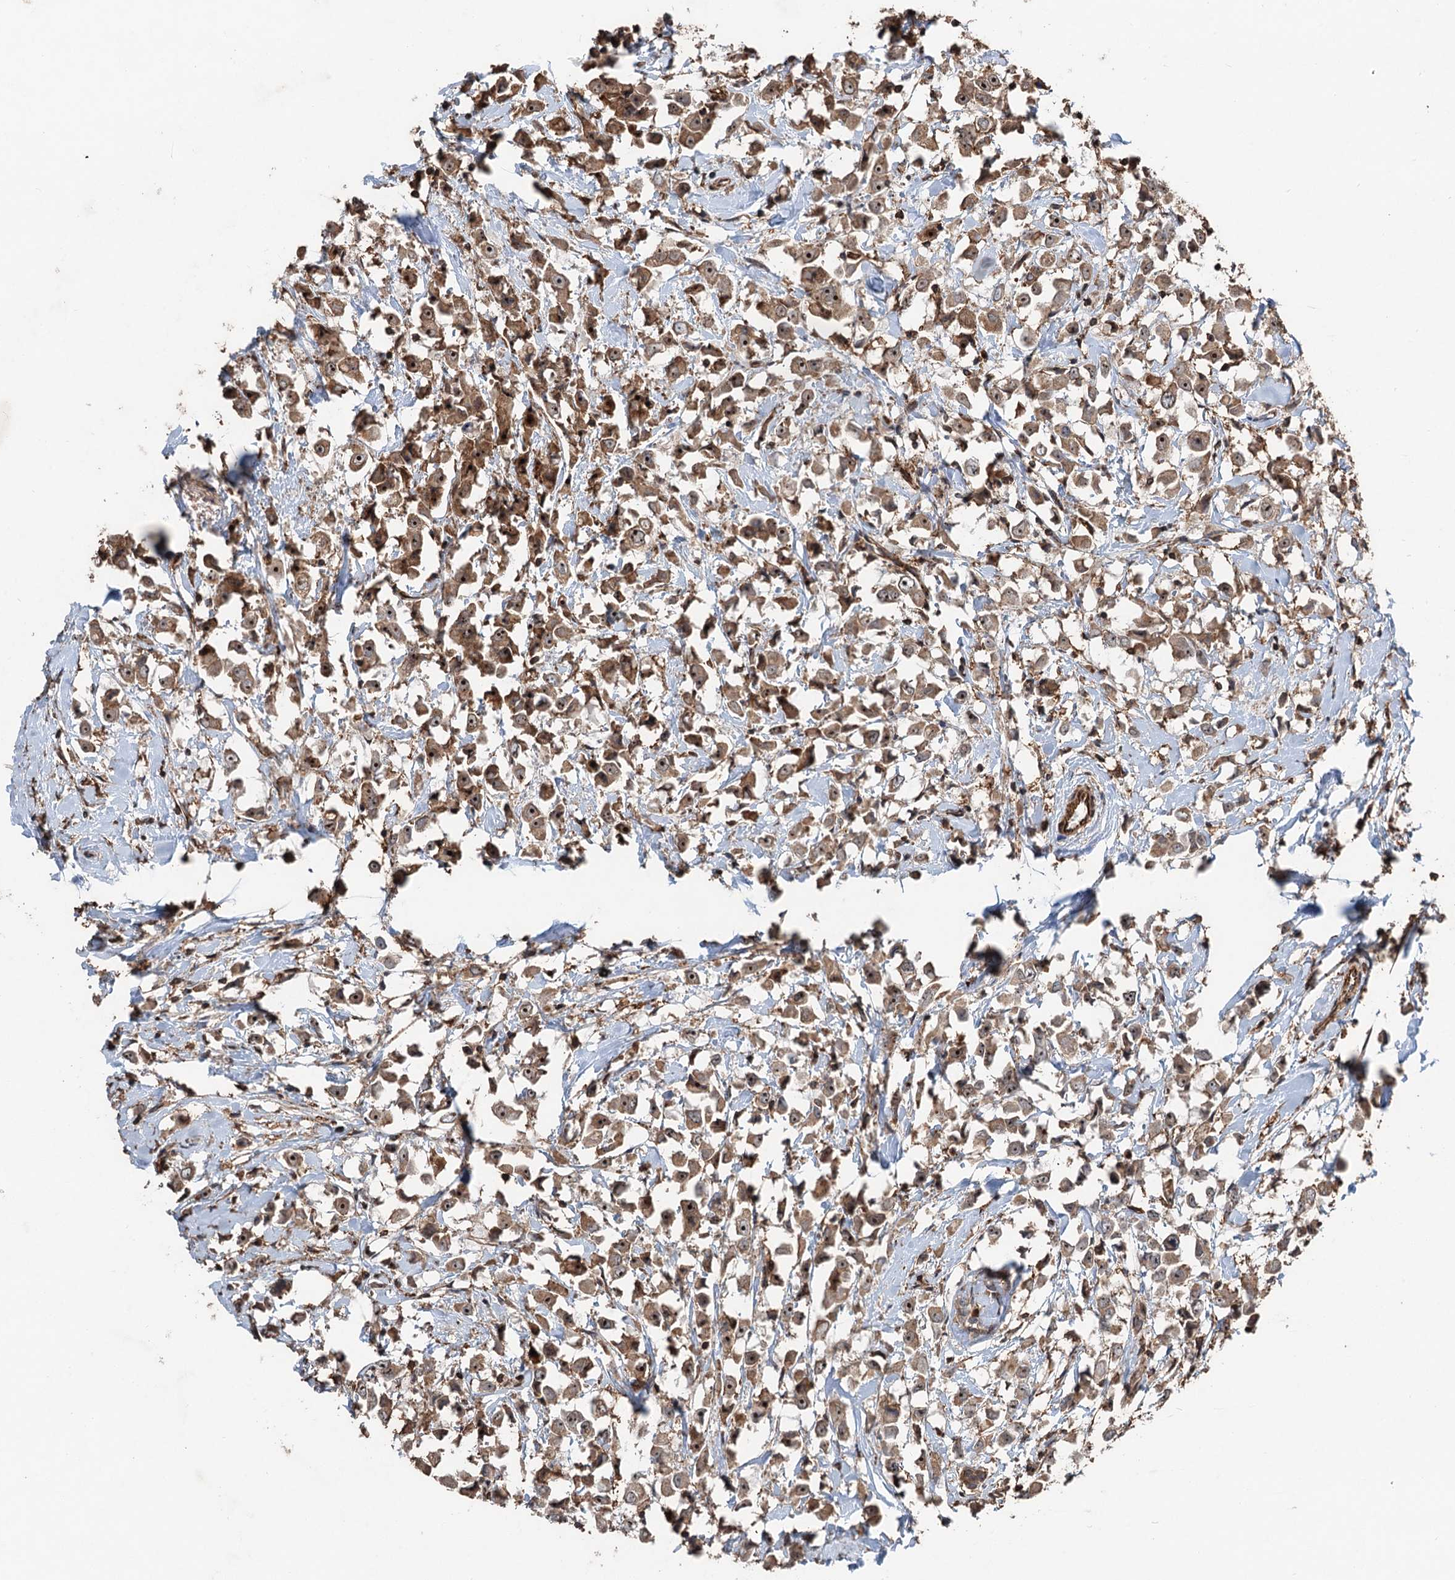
{"staining": {"intensity": "moderate", "quantity": ">75%", "location": "cytoplasmic/membranous,nuclear"}, "tissue": "breast cancer", "cell_type": "Tumor cells", "image_type": "cancer", "snomed": [{"axis": "morphology", "description": "Duct carcinoma"}, {"axis": "topography", "description": "Breast"}], "caption": "Protein expression analysis of breast cancer (invasive ductal carcinoma) exhibits moderate cytoplasmic/membranous and nuclear staining in approximately >75% of tumor cells.", "gene": "TMA16", "patient": {"sex": "female", "age": 61}}